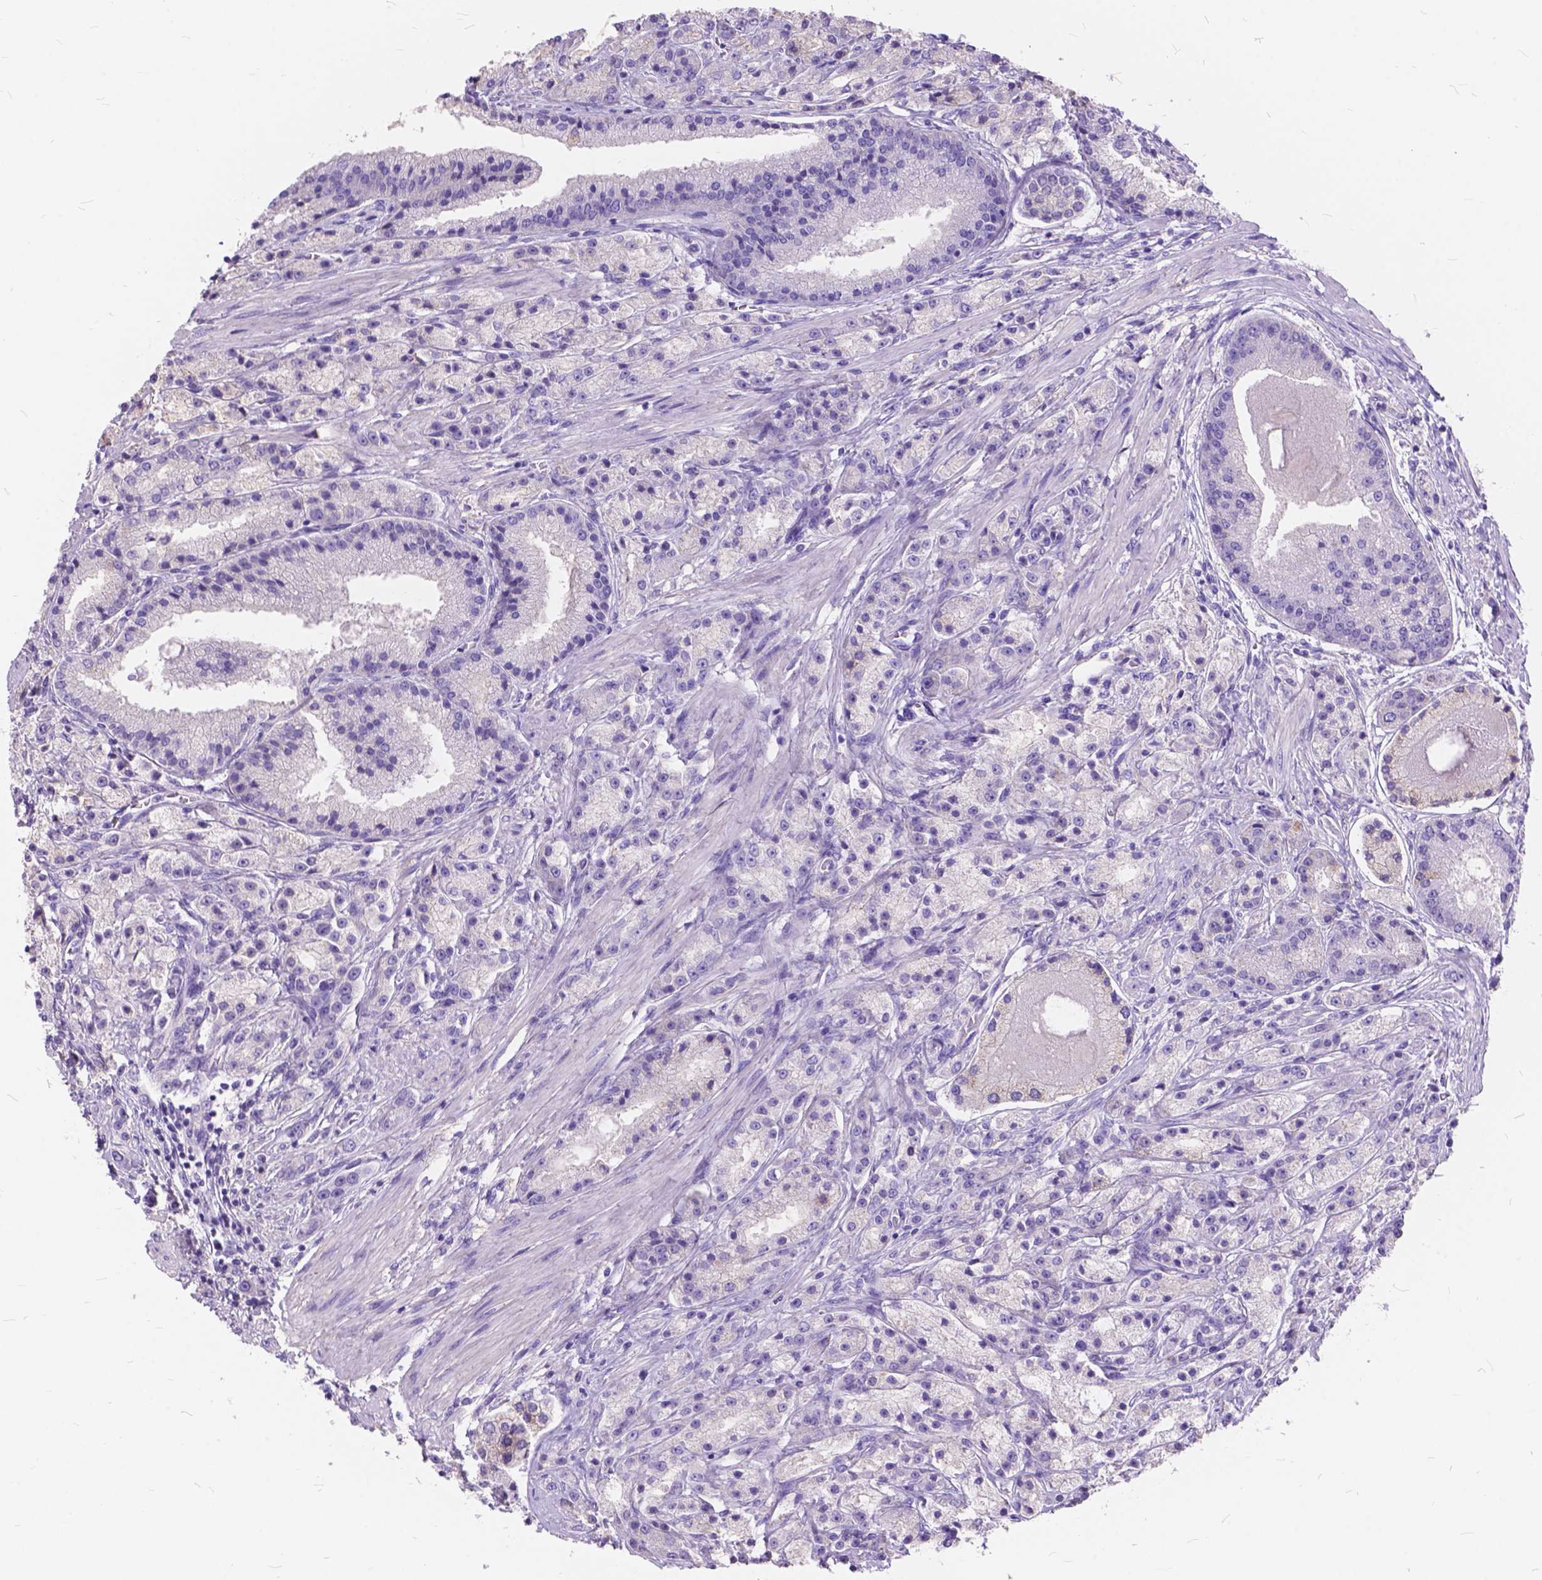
{"staining": {"intensity": "negative", "quantity": "none", "location": "none"}, "tissue": "prostate cancer", "cell_type": "Tumor cells", "image_type": "cancer", "snomed": [{"axis": "morphology", "description": "Adenocarcinoma, High grade"}, {"axis": "topography", "description": "Prostate"}], "caption": "This is an IHC photomicrograph of human prostate adenocarcinoma (high-grade). There is no positivity in tumor cells.", "gene": "FOXL2", "patient": {"sex": "male", "age": 67}}